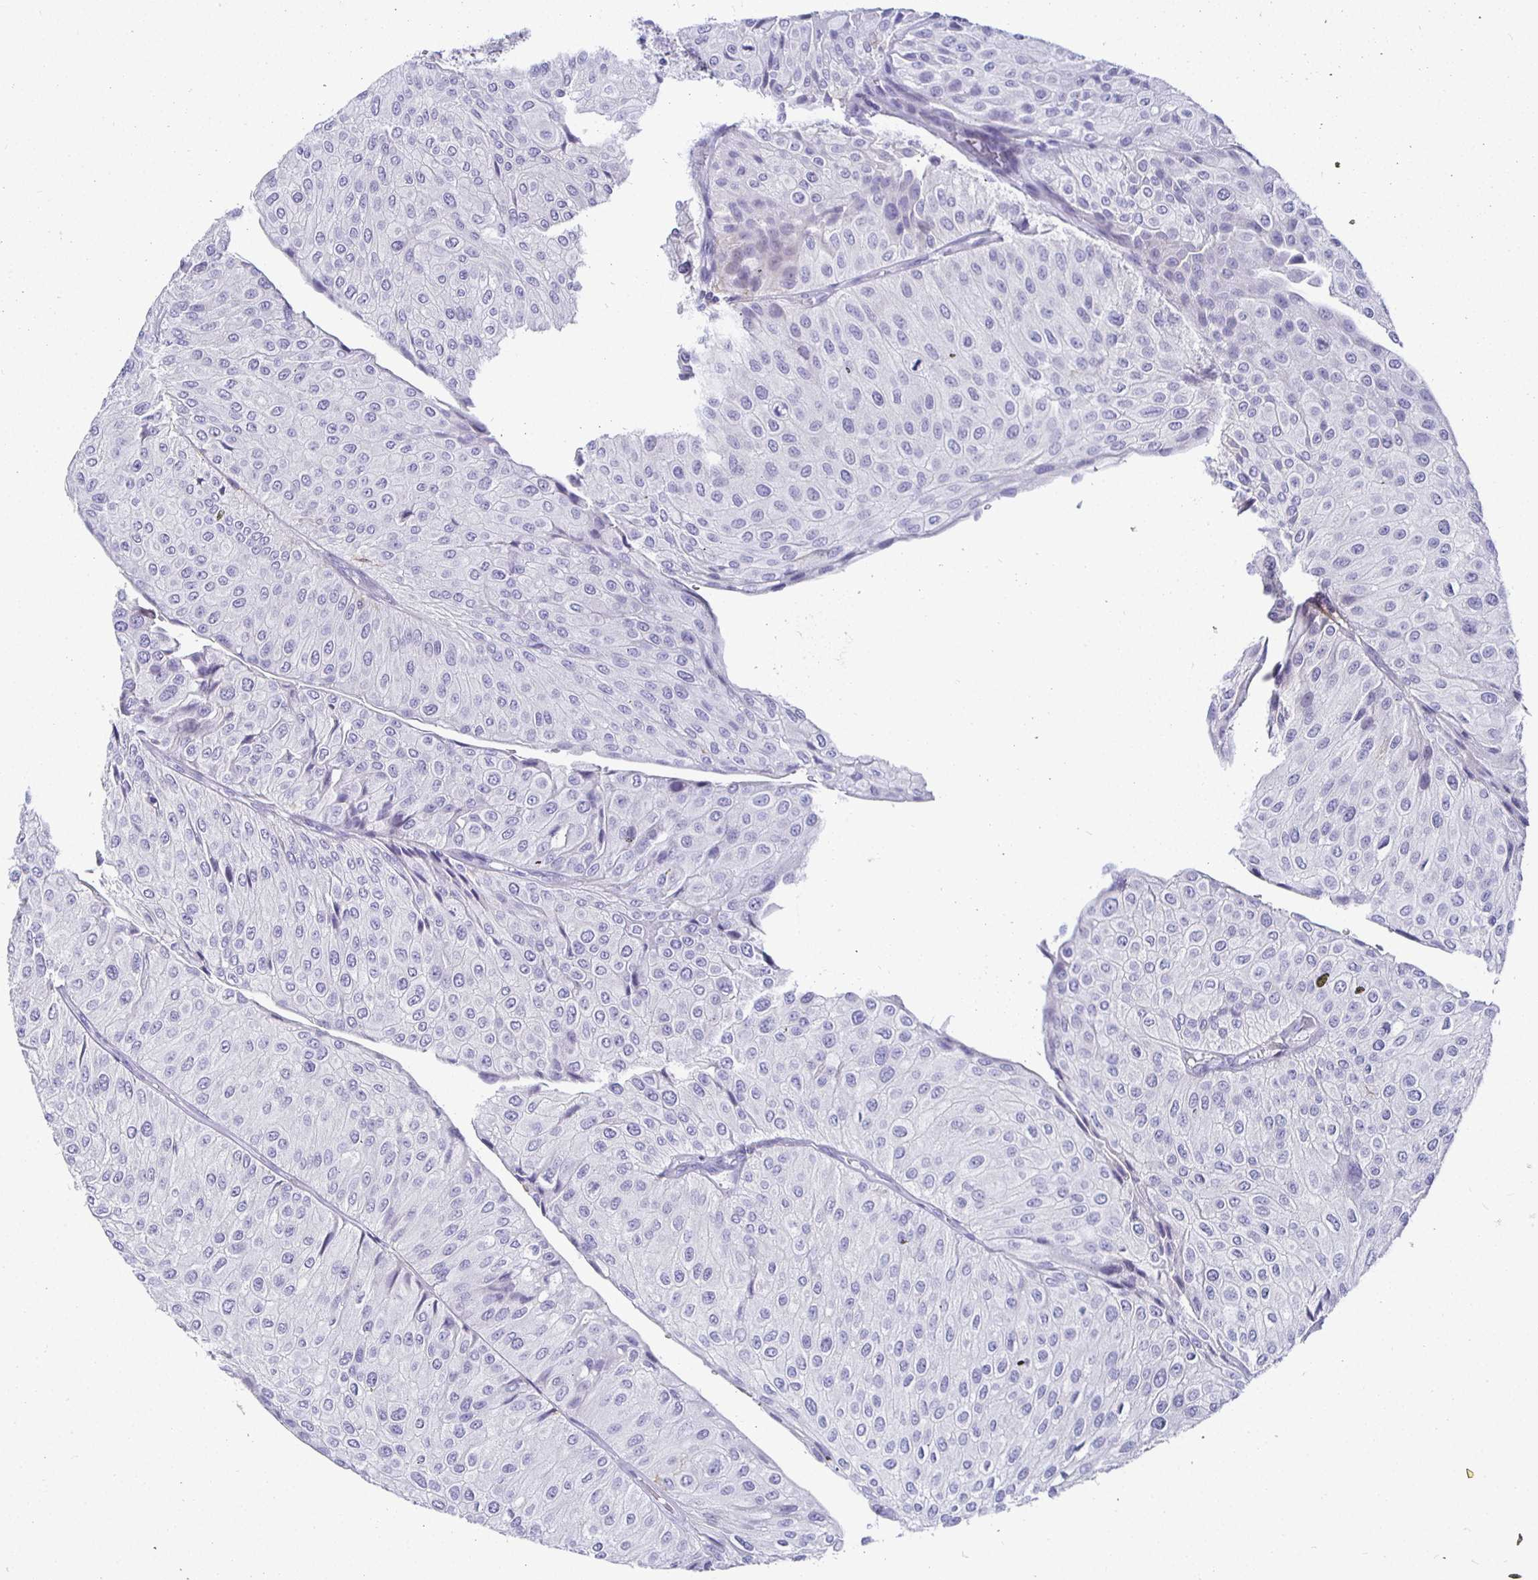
{"staining": {"intensity": "negative", "quantity": "none", "location": "none"}, "tissue": "urothelial cancer", "cell_type": "Tumor cells", "image_type": "cancer", "snomed": [{"axis": "morphology", "description": "Urothelial carcinoma, NOS"}, {"axis": "topography", "description": "Urinary bladder"}], "caption": "Tumor cells show no significant positivity in urothelial cancer.", "gene": "SIRPA", "patient": {"sex": "male", "age": 67}}